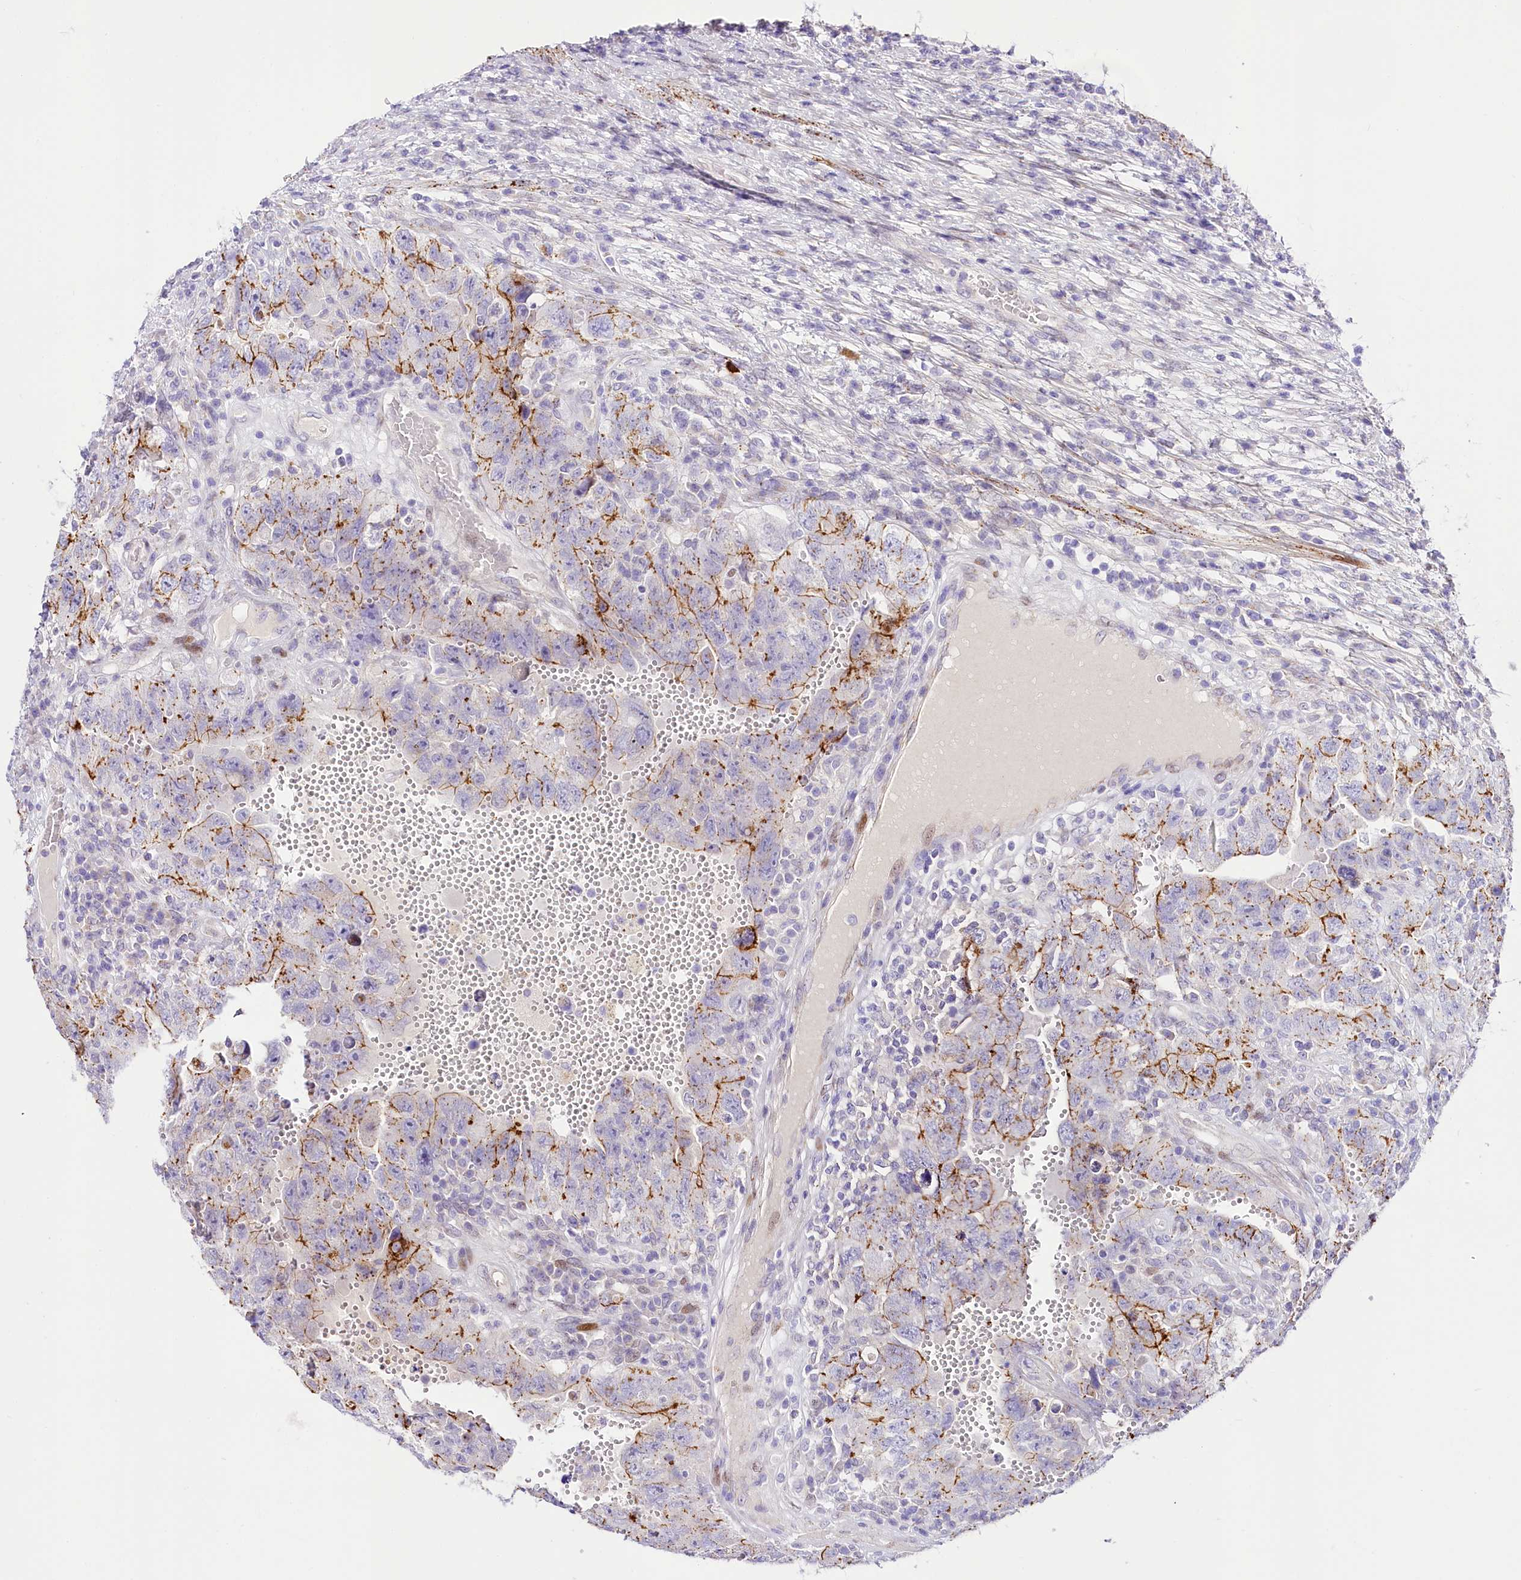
{"staining": {"intensity": "moderate", "quantity": "25%-75%", "location": "cytoplasmic/membranous"}, "tissue": "testis cancer", "cell_type": "Tumor cells", "image_type": "cancer", "snomed": [{"axis": "morphology", "description": "Carcinoma, Embryonal, NOS"}, {"axis": "topography", "description": "Testis"}], "caption": "An IHC micrograph of tumor tissue is shown. Protein staining in brown labels moderate cytoplasmic/membranous positivity in testis embryonal carcinoma within tumor cells. (DAB = brown stain, brightfield microscopy at high magnification).", "gene": "PPIP5K2", "patient": {"sex": "male", "age": 26}}